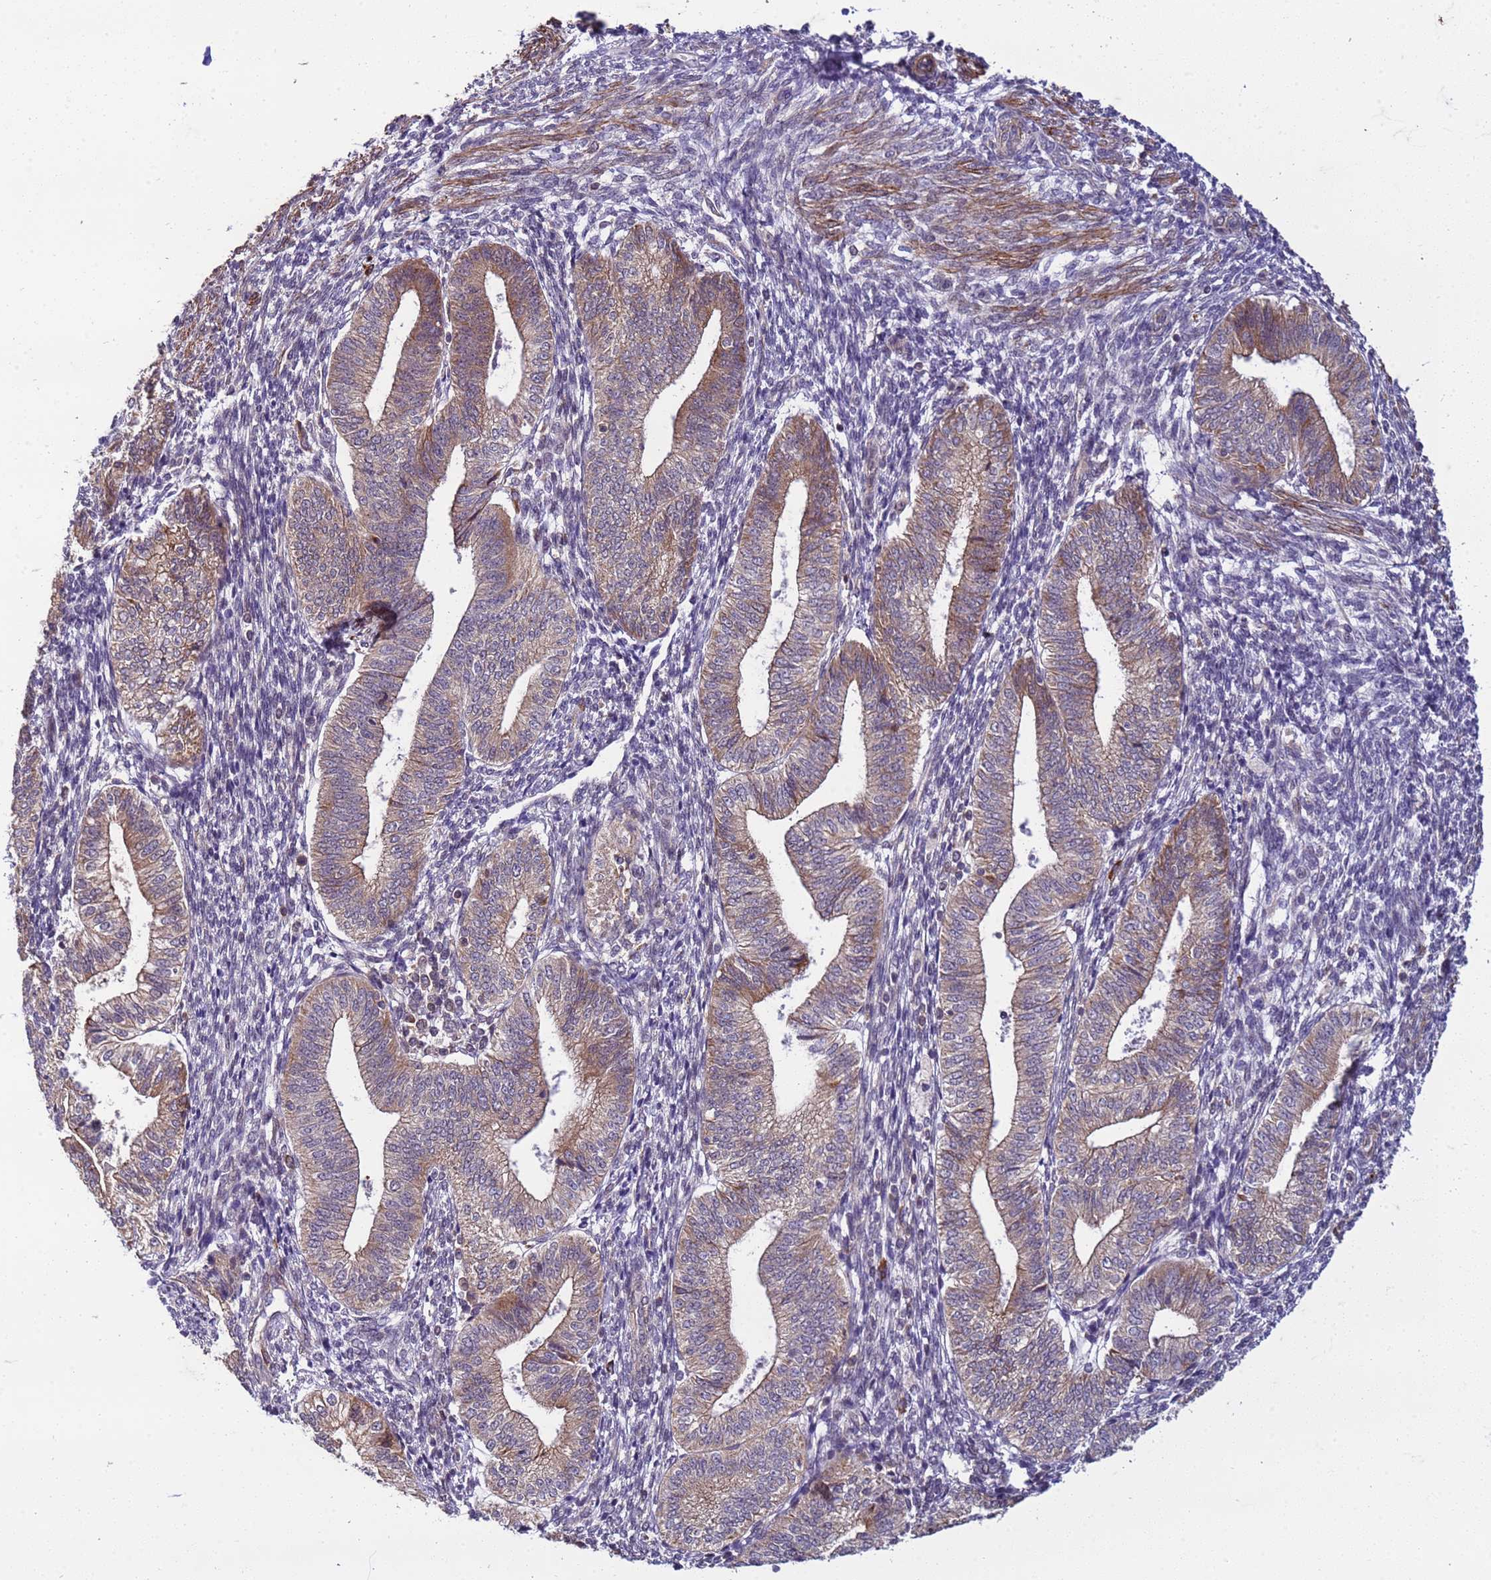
{"staining": {"intensity": "negative", "quantity": "none", "location": "none"}, "tissue": "endometrium", "cell_type": "Cells in endometrial stroma", "image_type": "normal", "snomed": [{"axis": "morphology", "description": "Normal tissue, NOS"}, {"axis": "topography", "description": "Endometrium"}], "caption": "An immunohistochemistry image of normal endometrium is shown. There is no staining in cells in endometrial stroma of endometrium. (DAB (3,3'-diaminobenzidine) immunohistochemistry visualized using brightfield microscopy, high magnification).", "gene": "GEN1", "patient": {"sex": "female", "age": 34}}